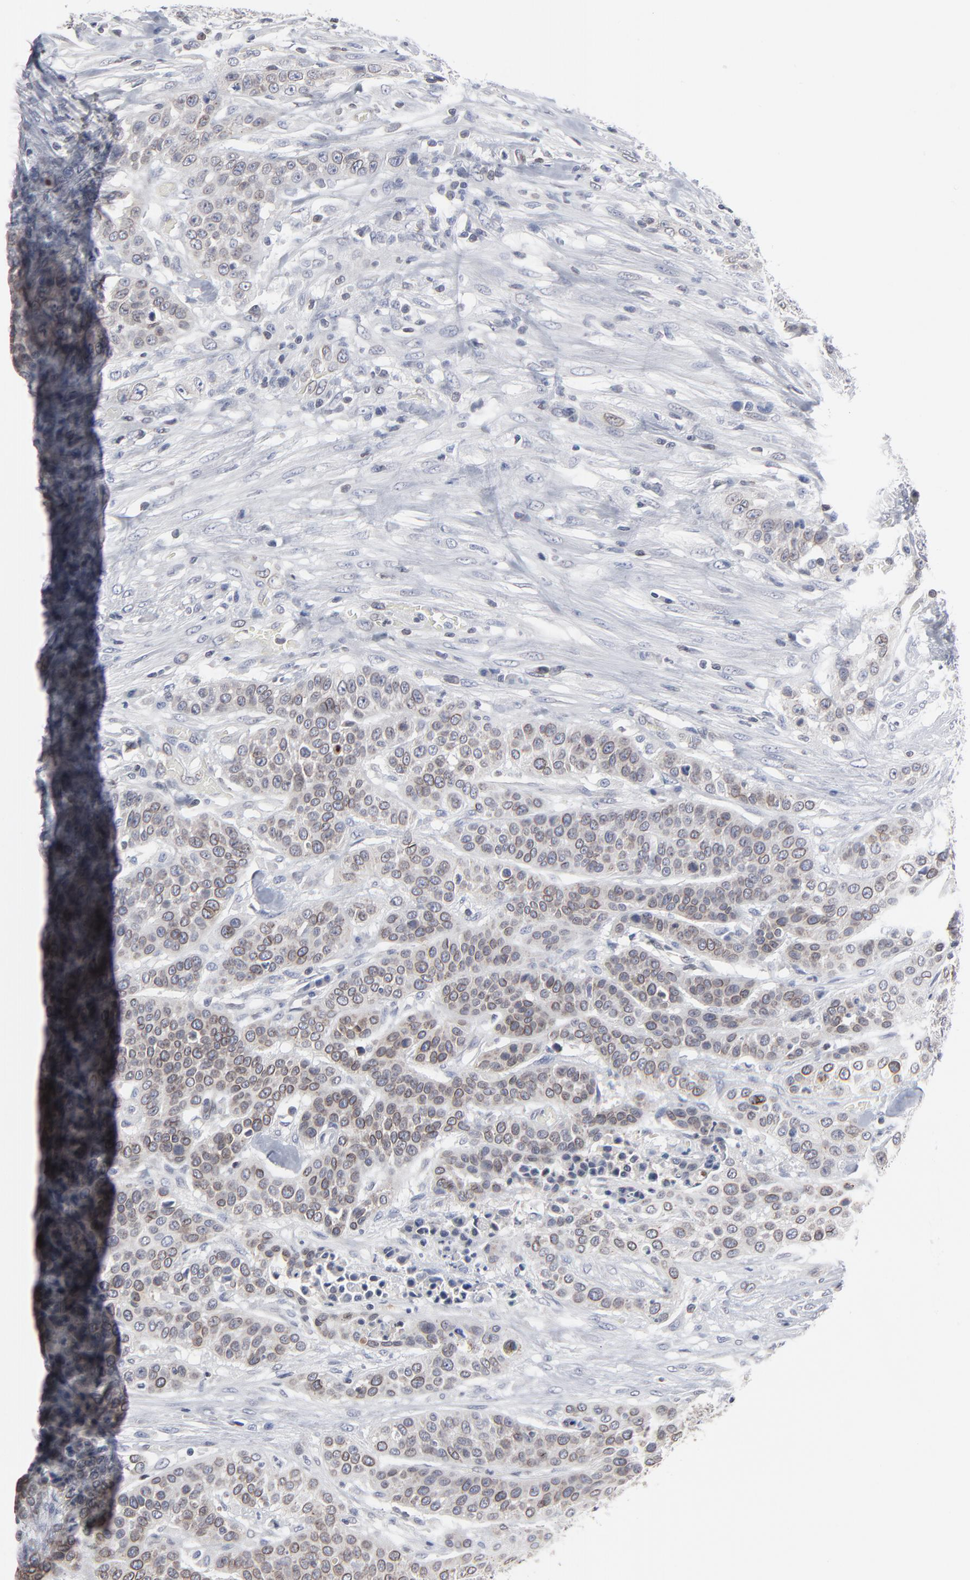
{"staining": {"intensity": "weak", "quantity": ">75%", "location": "cytoplasmic/membranous,nuclear"}, "tissue": "urothelial cancer", "cell_type": "Tumor cells", "image_type": "cancer", "snomed": [{"axis": "morphology", "description": "Urothelial carcinoma, High grade"}, {"axis": "topography", "description": "Urinary bladder"}], "caption": "Urothelial carcinoma (high-grade) stained with a brown dye displays weak cytoplasmic/membranous and nuclear positive positivity in approximately >75% of tumor cells.", "gene": "SYNE2", "patient": {"sex": "male", "age": 74}}